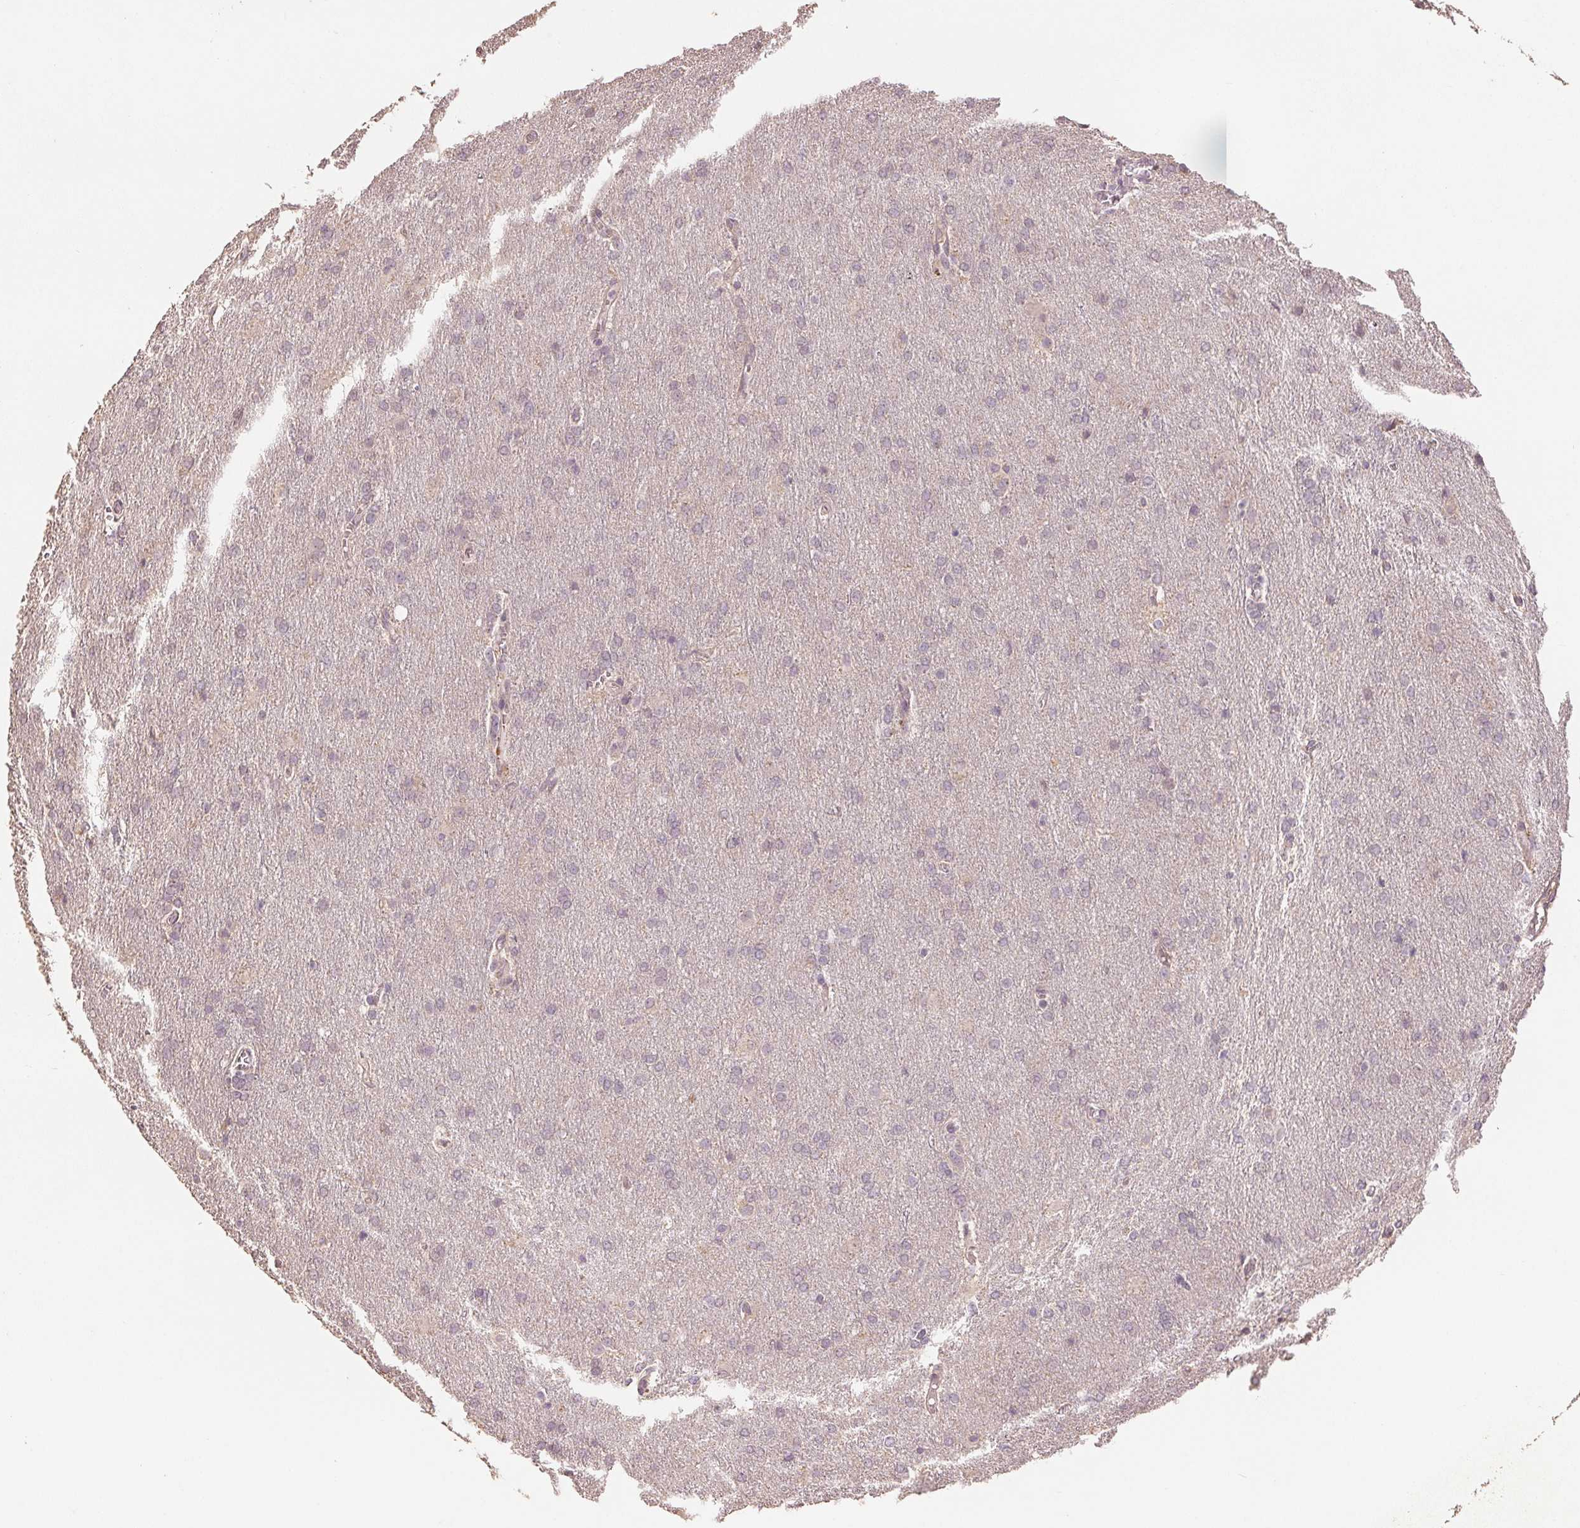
{"staining": {"intensity": "negative", "quantity": "none", "location": "none"}, "tissue": "glioma", "cell_type": "Tumor cells", "image_type": "cancer", "snomed": [{"axis": "morphology", "description": "Glioma, malignant, High grade"}, {"axis": "topography", "description": "Brain"}], "caption": "Tumor cells show no significant protein positivity in malignant glioma (high-grade).", "gene": "COX14", "patient": {"sex": "male", "age": 68}}